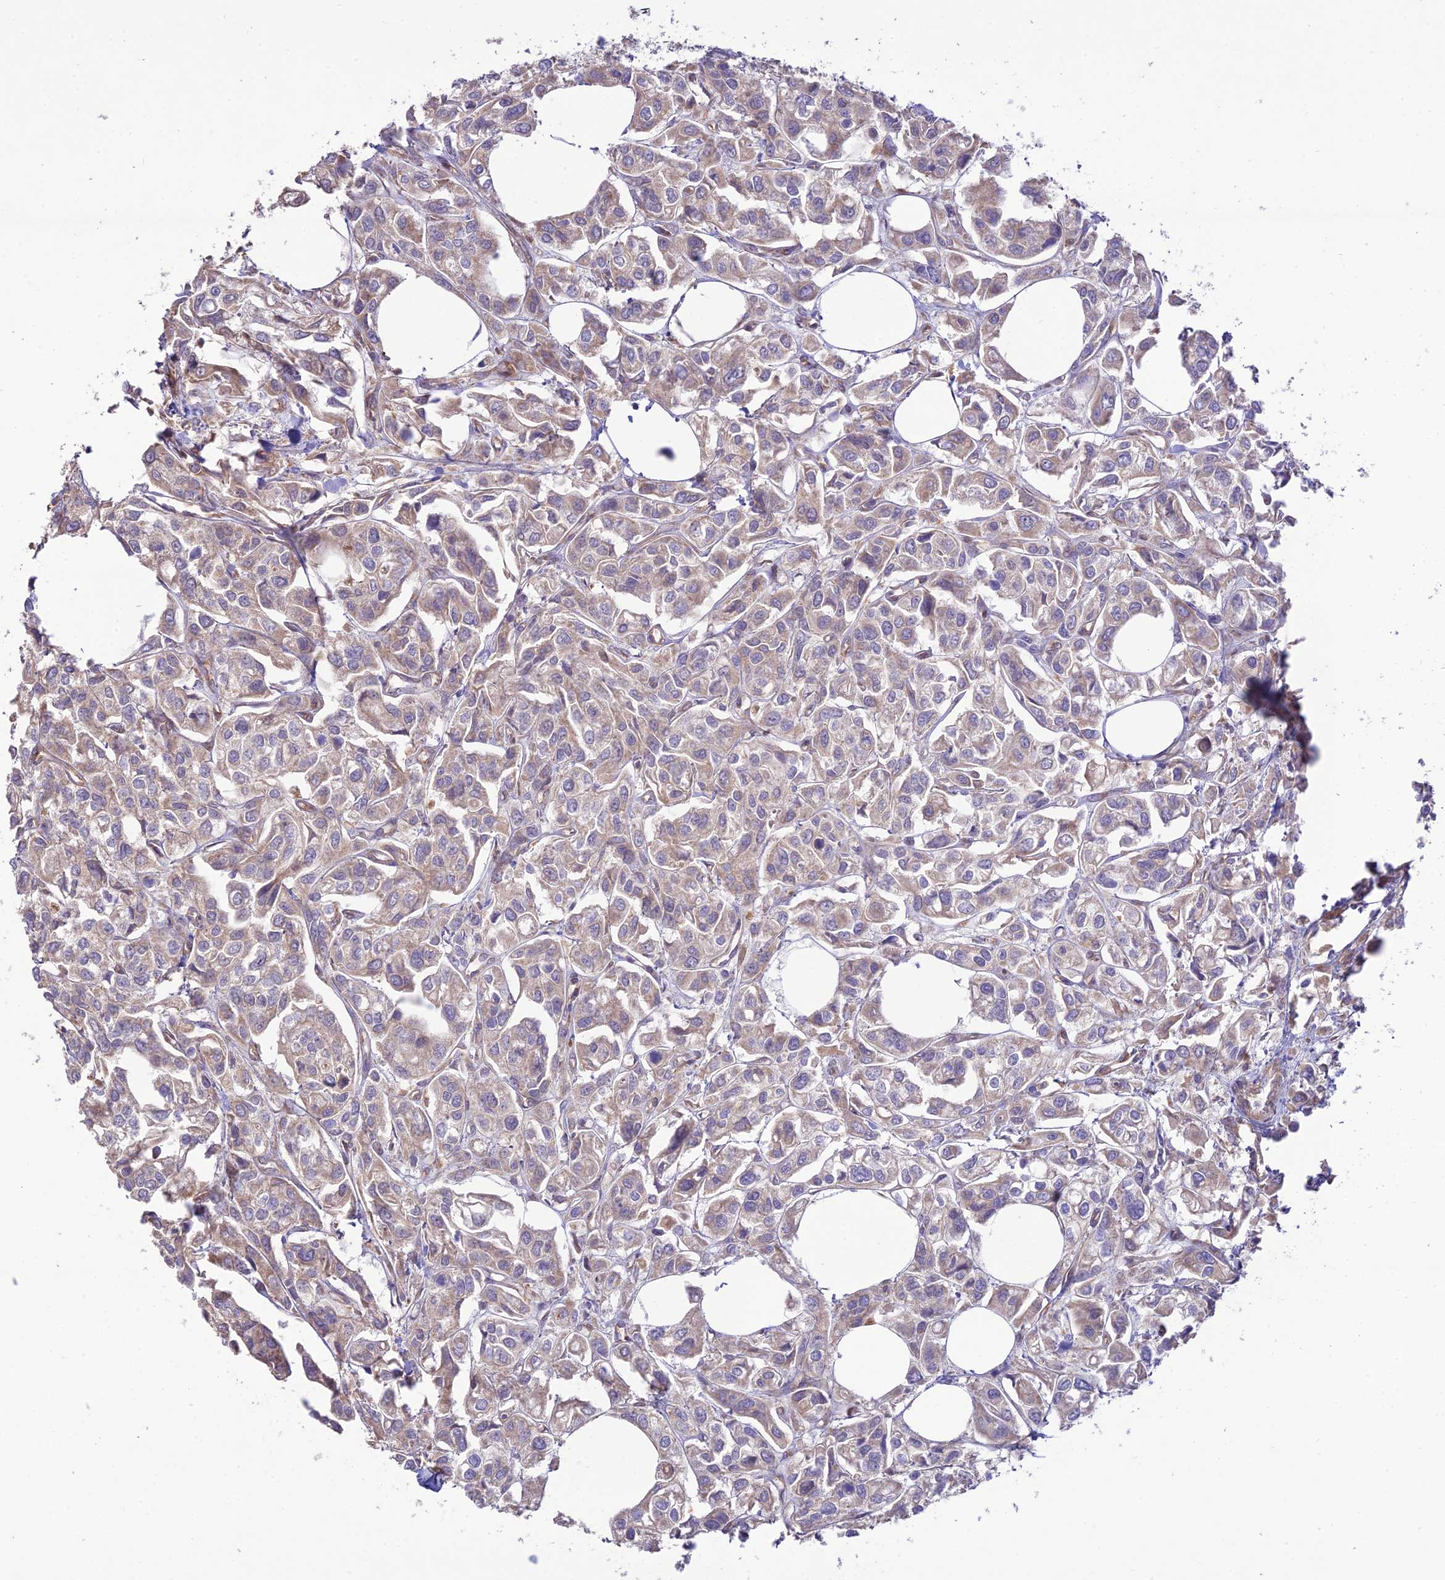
{"staining": {"intensity": "weak", "quantity": ">75%", "location": "cytoplasmic/membranous"}, "tissue": "urothelial cancer", "cell_type": "Tumor cells", "image_type": "cancer", "snomed": [{"axis": "morphology", "description": "Urothelial carcinoma, High grade"}, {"axis": "topography", "description": "Urinary bladder"}], "caption": "Tumor cells exhibit weak cytoplasmic/membranous staining in approximately >75% of cells in urothelial cancer.", "gene": "TMEM259", "patient": {"sex": "male", "age": 67}}